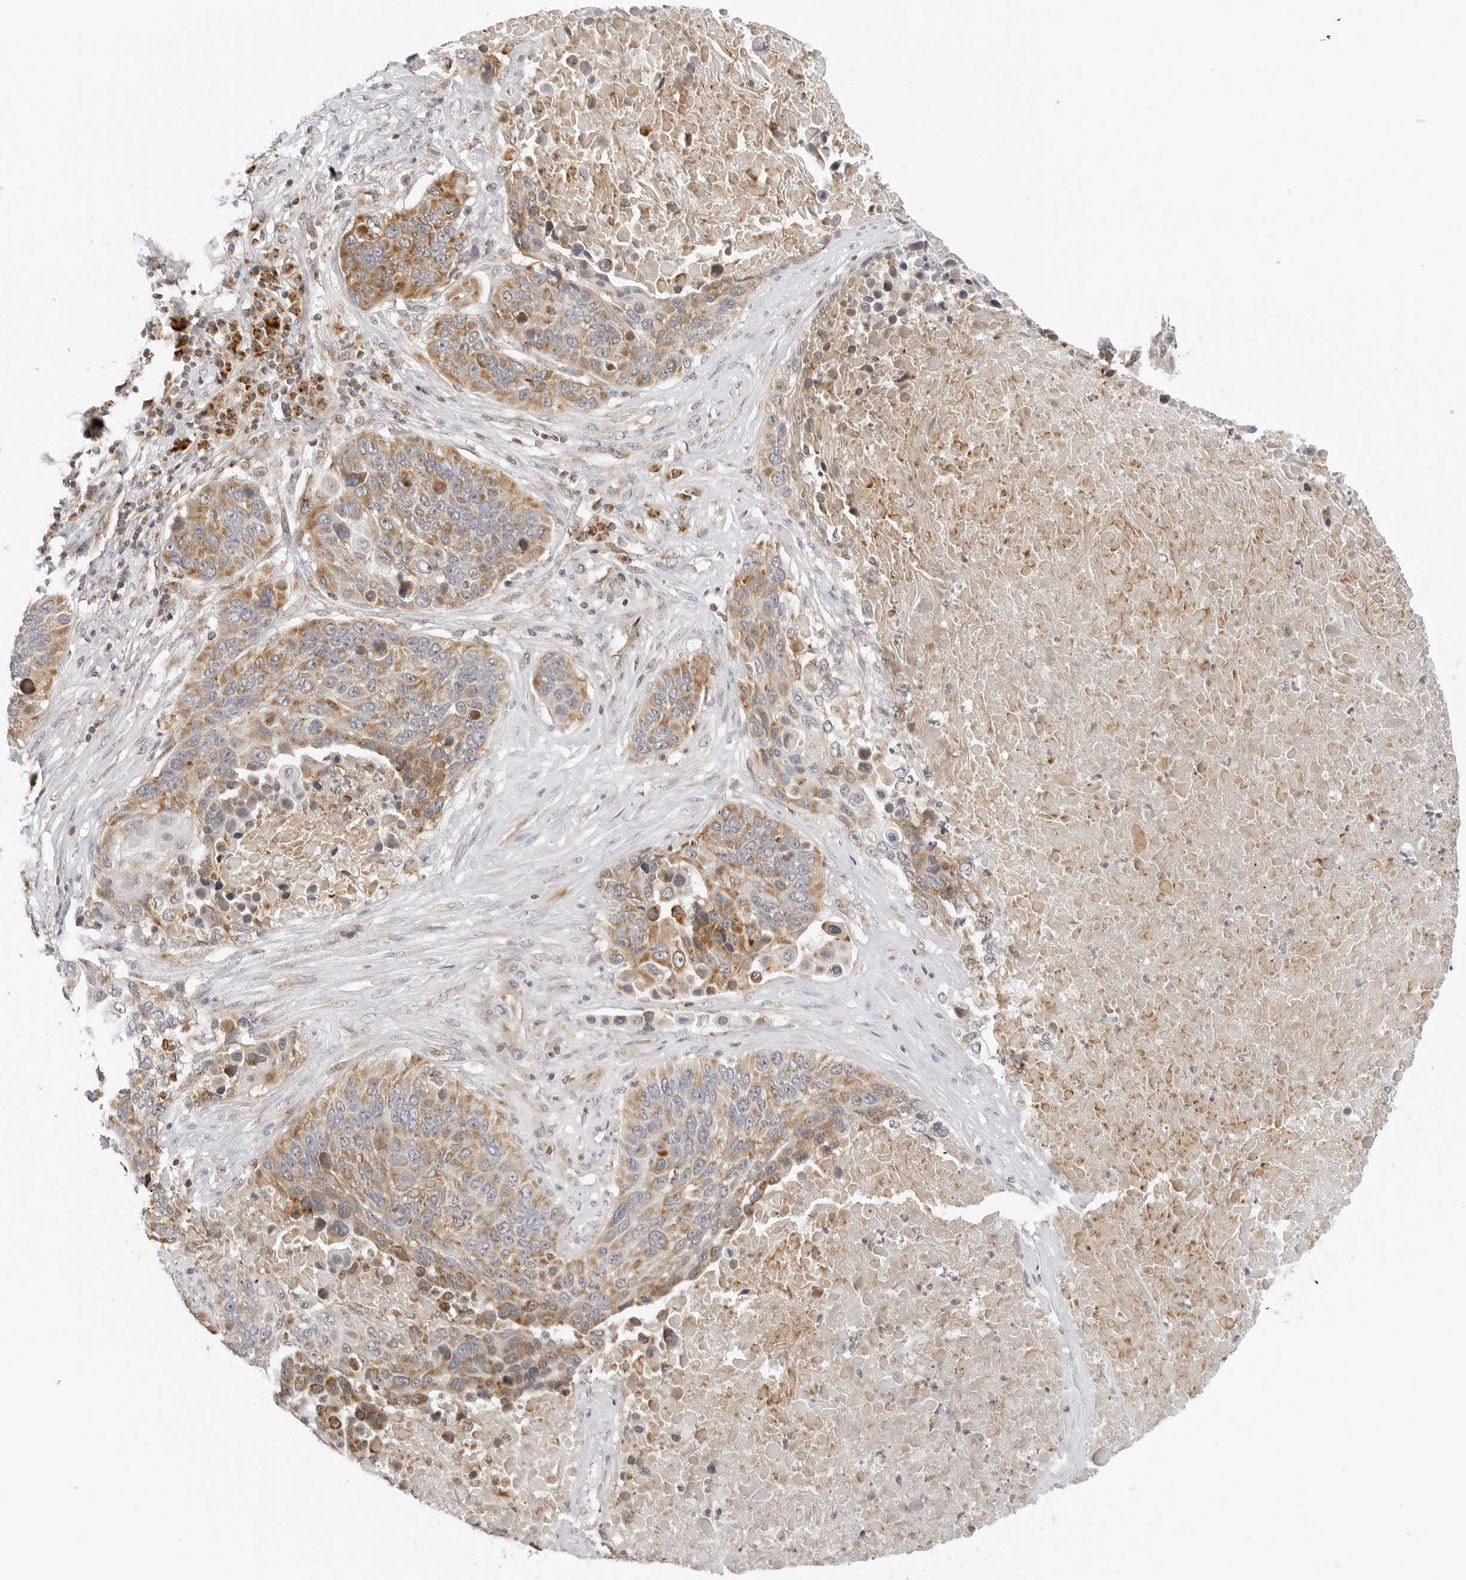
{"staining": {"intensity": "moderate", "quantity": ">75%", "location": "cytoplasmic/membranous"}, "tissue": "lung cancer", "cell_type": "Tumor cells", "image_type": "cancer", "snomed": [{"axis": "morphology", "description": "Squamous cell carcinoma, NOS"}, {"axis": "topography", "description": "Lung"}], "caption": "Protein expression by immunohistochemistry (IHC) reveals moderate cytoplasmic/membranous positivity in approximately >75% of tumor cells in lung cancer.", "gene": "DYRK4", "patient": {"sex": "male", "age": 66}}